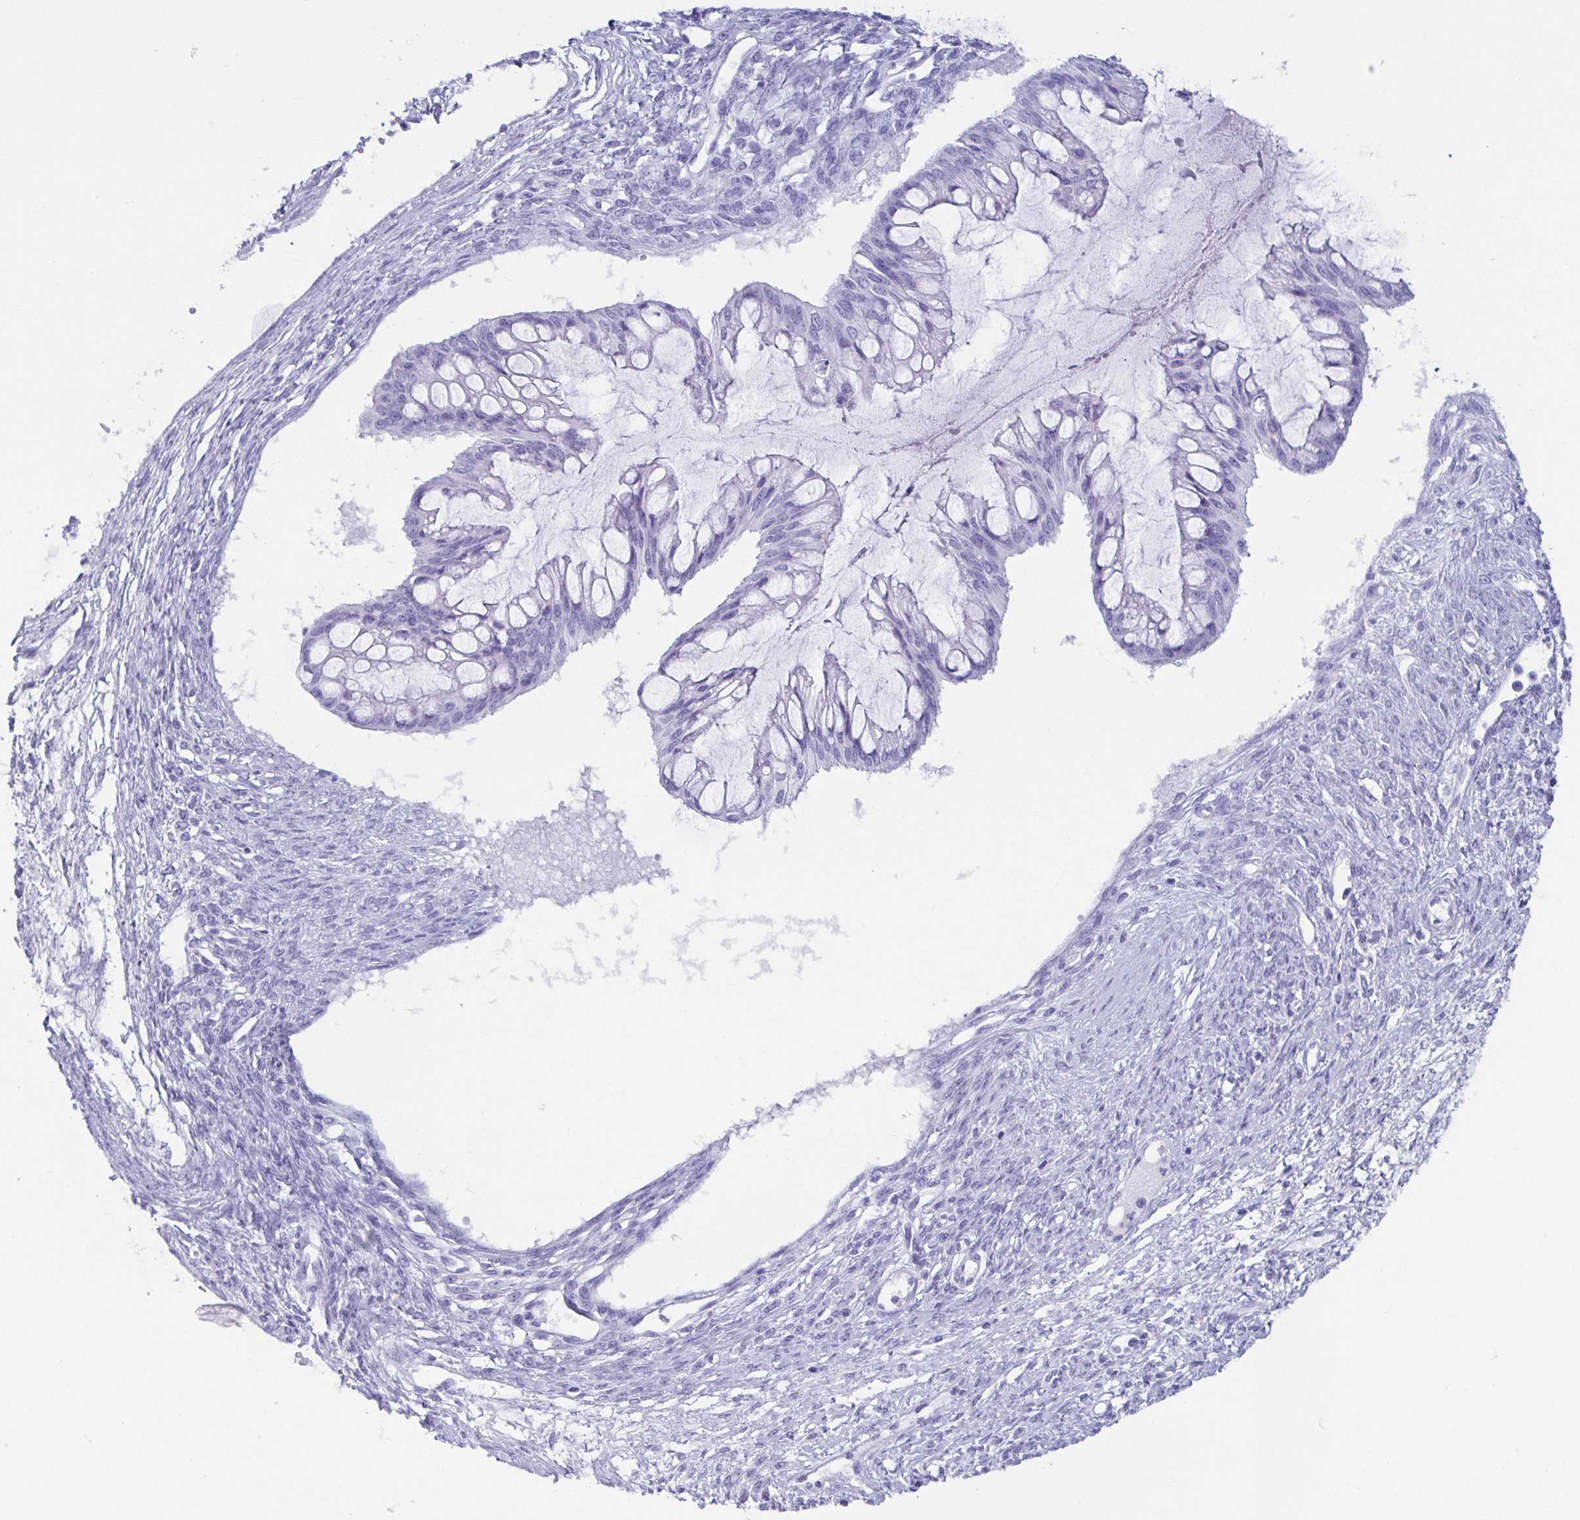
{"staining": {"intensity": "negative", "quantity": "none", "location": "none"}, "tissue": "ovarian cancer", "cell_type": "Tumor cells", "image_type": "cancer", "snomed": [{"axis": "morphology", "description": "Cystadenocarcinoma, mucinous, NOS"}, {"axis": "topography", "description": "Ovary"}], "caption": "Tumor cells show no significant protein positivity in mucinous cystadenocarcinoma (ovarian).", "gene": "CD164L2", "patient": {"sex": "female", "age": 73}}